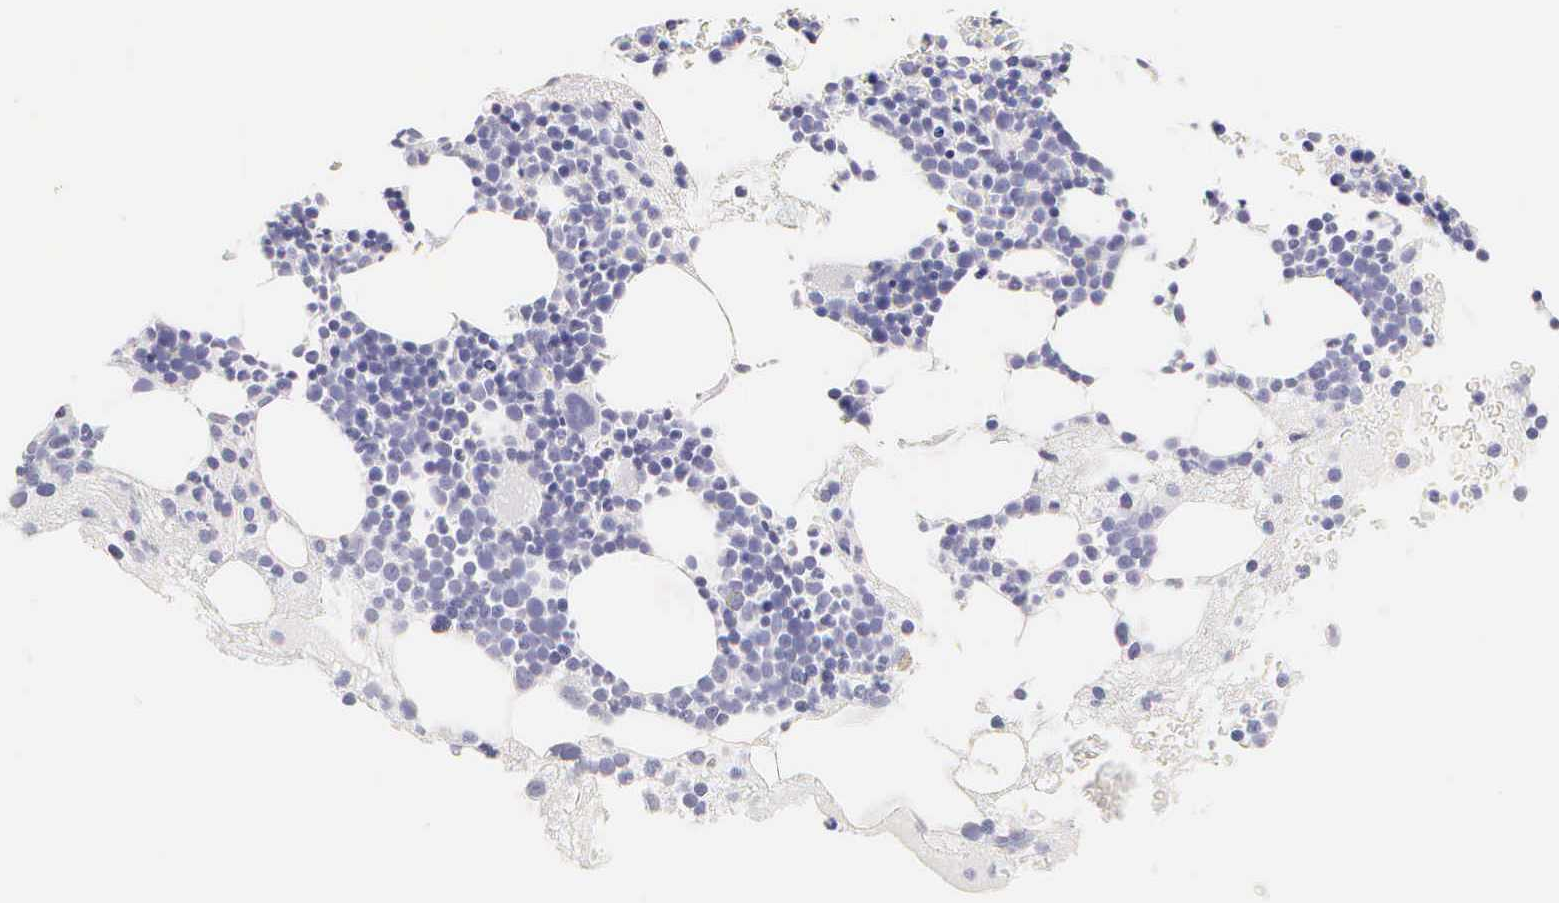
{"staining": {"intensity": "negative", "quantity": "none", "location": "none"}, "tissue": "bone marrow", "cell_type": "Hematopoietic cells", "image_type": "normal", "snomed": [{"axis": "morphology", "description": "Normal tissue, NOS"}, {"axis": "topography", "description": "Bone marrow"}], "caption": "The immunohistochemistry (IHC) histopathology image has no significant expression in hematopoietic cells of bone marrow. (DAB immunohistochemistry with hematoxylin counter stain).", "gene": "KRT17", "patient": {"sex": "male", "age": 75}}